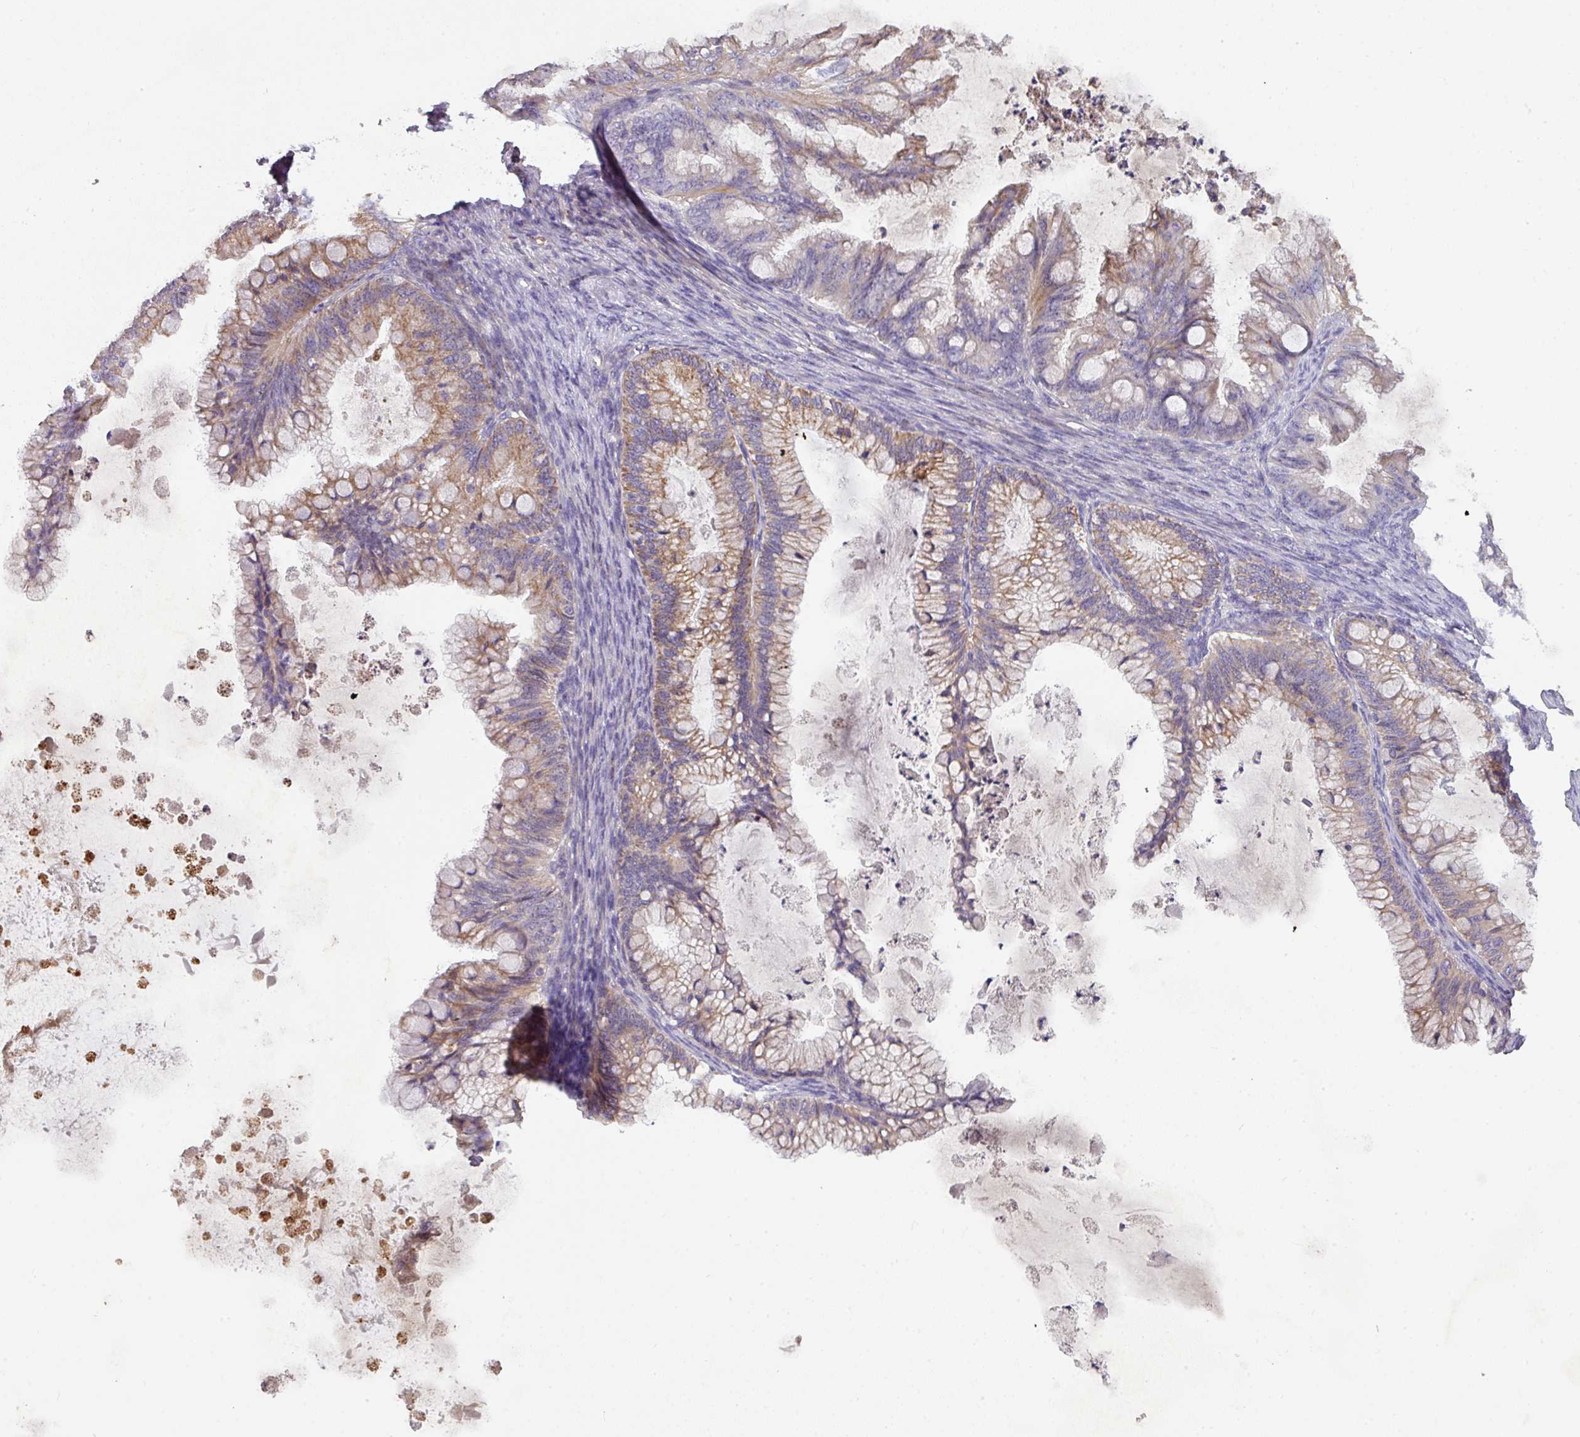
{"staining": {"intensity": "moderate", "quantity": "25%-75%", "location": "cytoplasmic/membranous"}, "tissue": "ovarian cancer", "cell_type": "Tumor cells", "image_type": "cancer", "snomed": [{"axis": "morphology", "description": "Cystadenocarcinoma, mucinous, NOS"}, {"axis": "topography", "description": "Ovary"}], "caption": "This micrograph shows ovarian cancer stained with immunohistochemistry to label a protein in brown. The cytoplasmic/membranous of tumor cells show moderate positivity for the protein. Nuclei are counter-stained blue.", "gene": "ZNF266", "patient": {"sex": "female", "age": 35}}